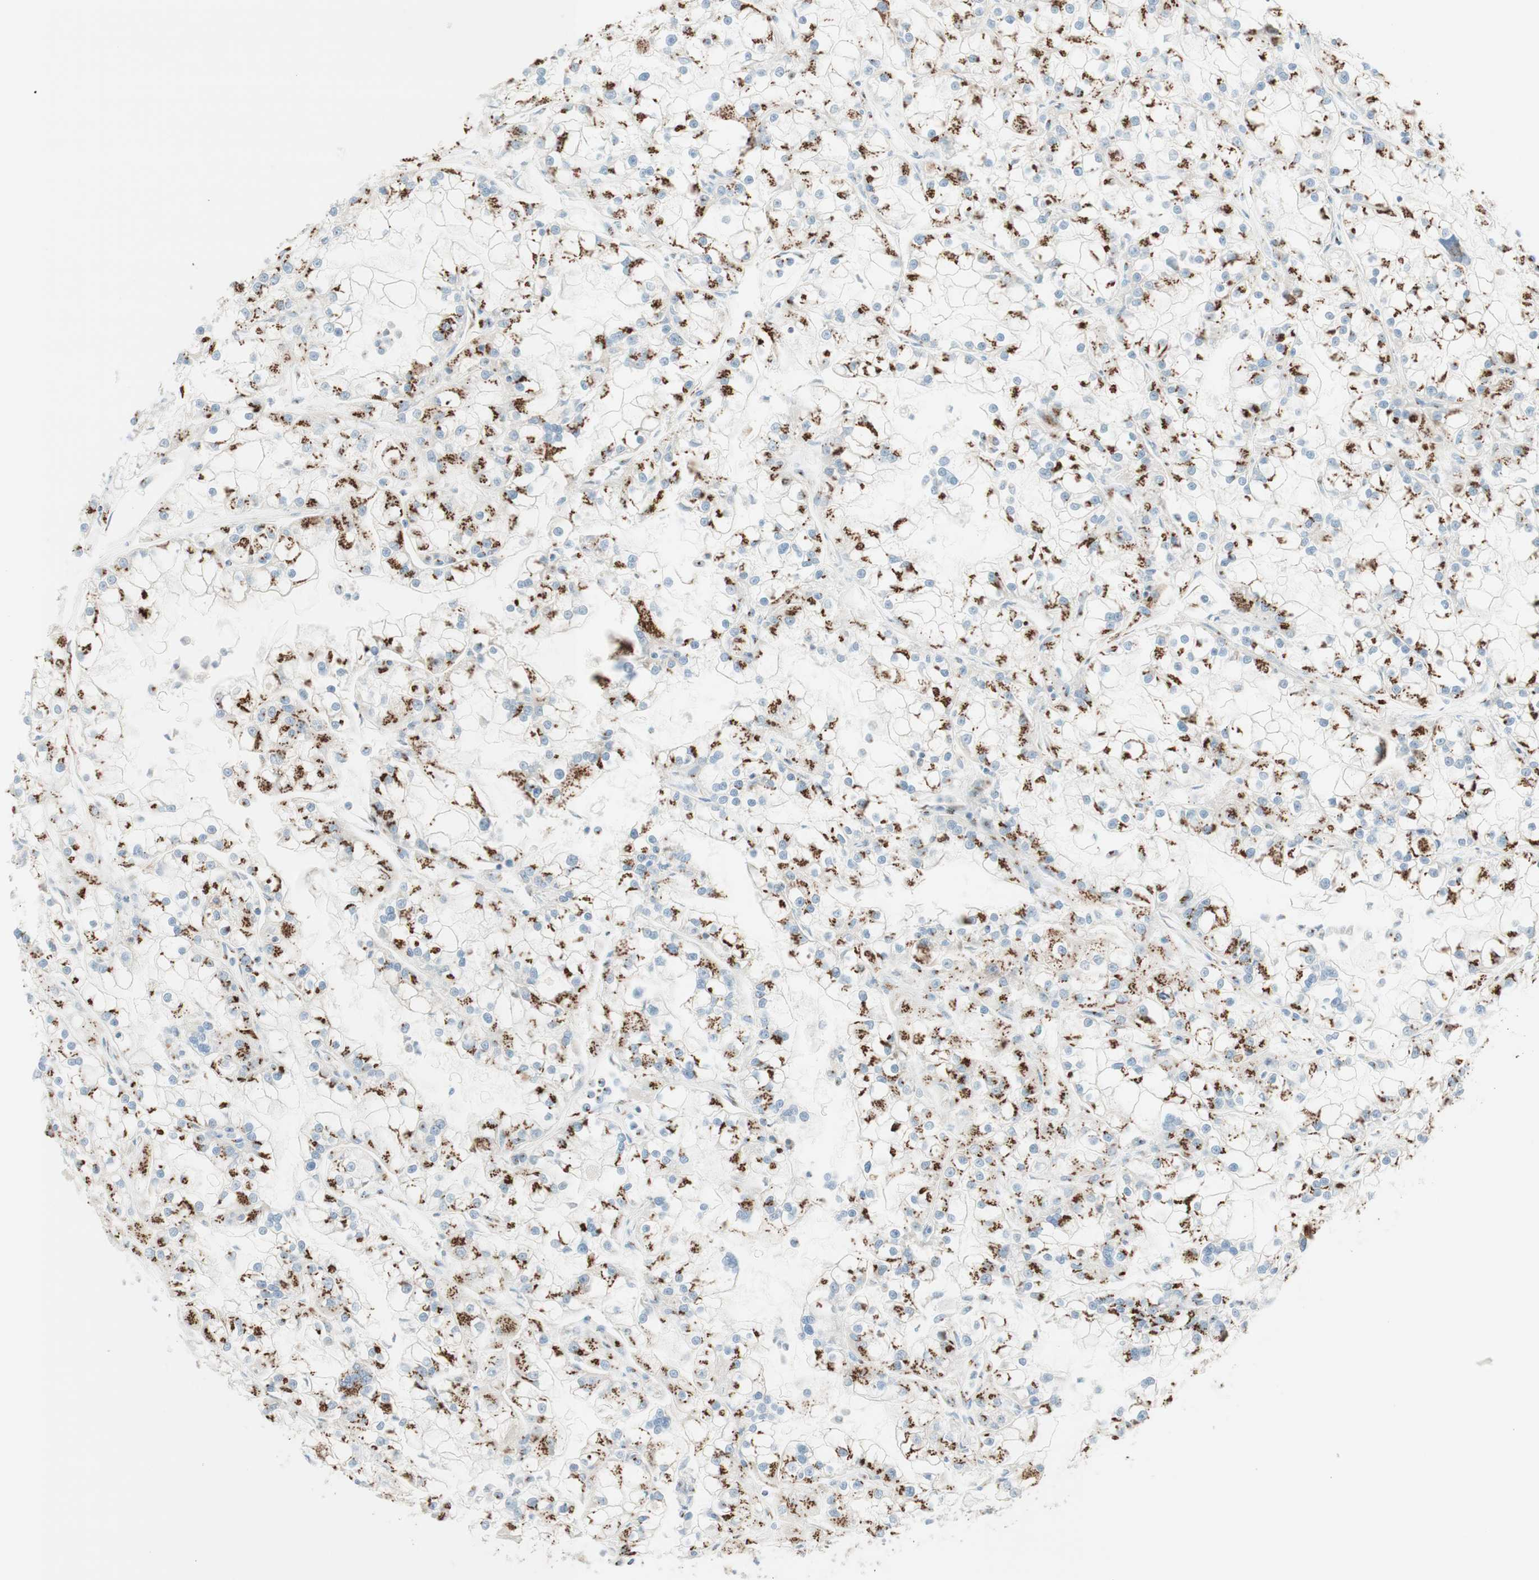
{"staining": {"intensity": "strong", "quantity": "25%-75%", "location": "cytoplasmic/membranous"}, "tissue": "renal cancer", "cell_type": "Tumor cells", "image_type": "cancer", "snomed": [{"axis": "morphology", "description": "Adenocarcinoma, NOS"}, {"axis": "topography", "description": "Kidney"}], "caption": "Renal adenocarcinoma stained with a protein marker shows strong staining in tumor cells.", "gene": "GOLGB1", "patient": {"sex": "female", "age": 52}}